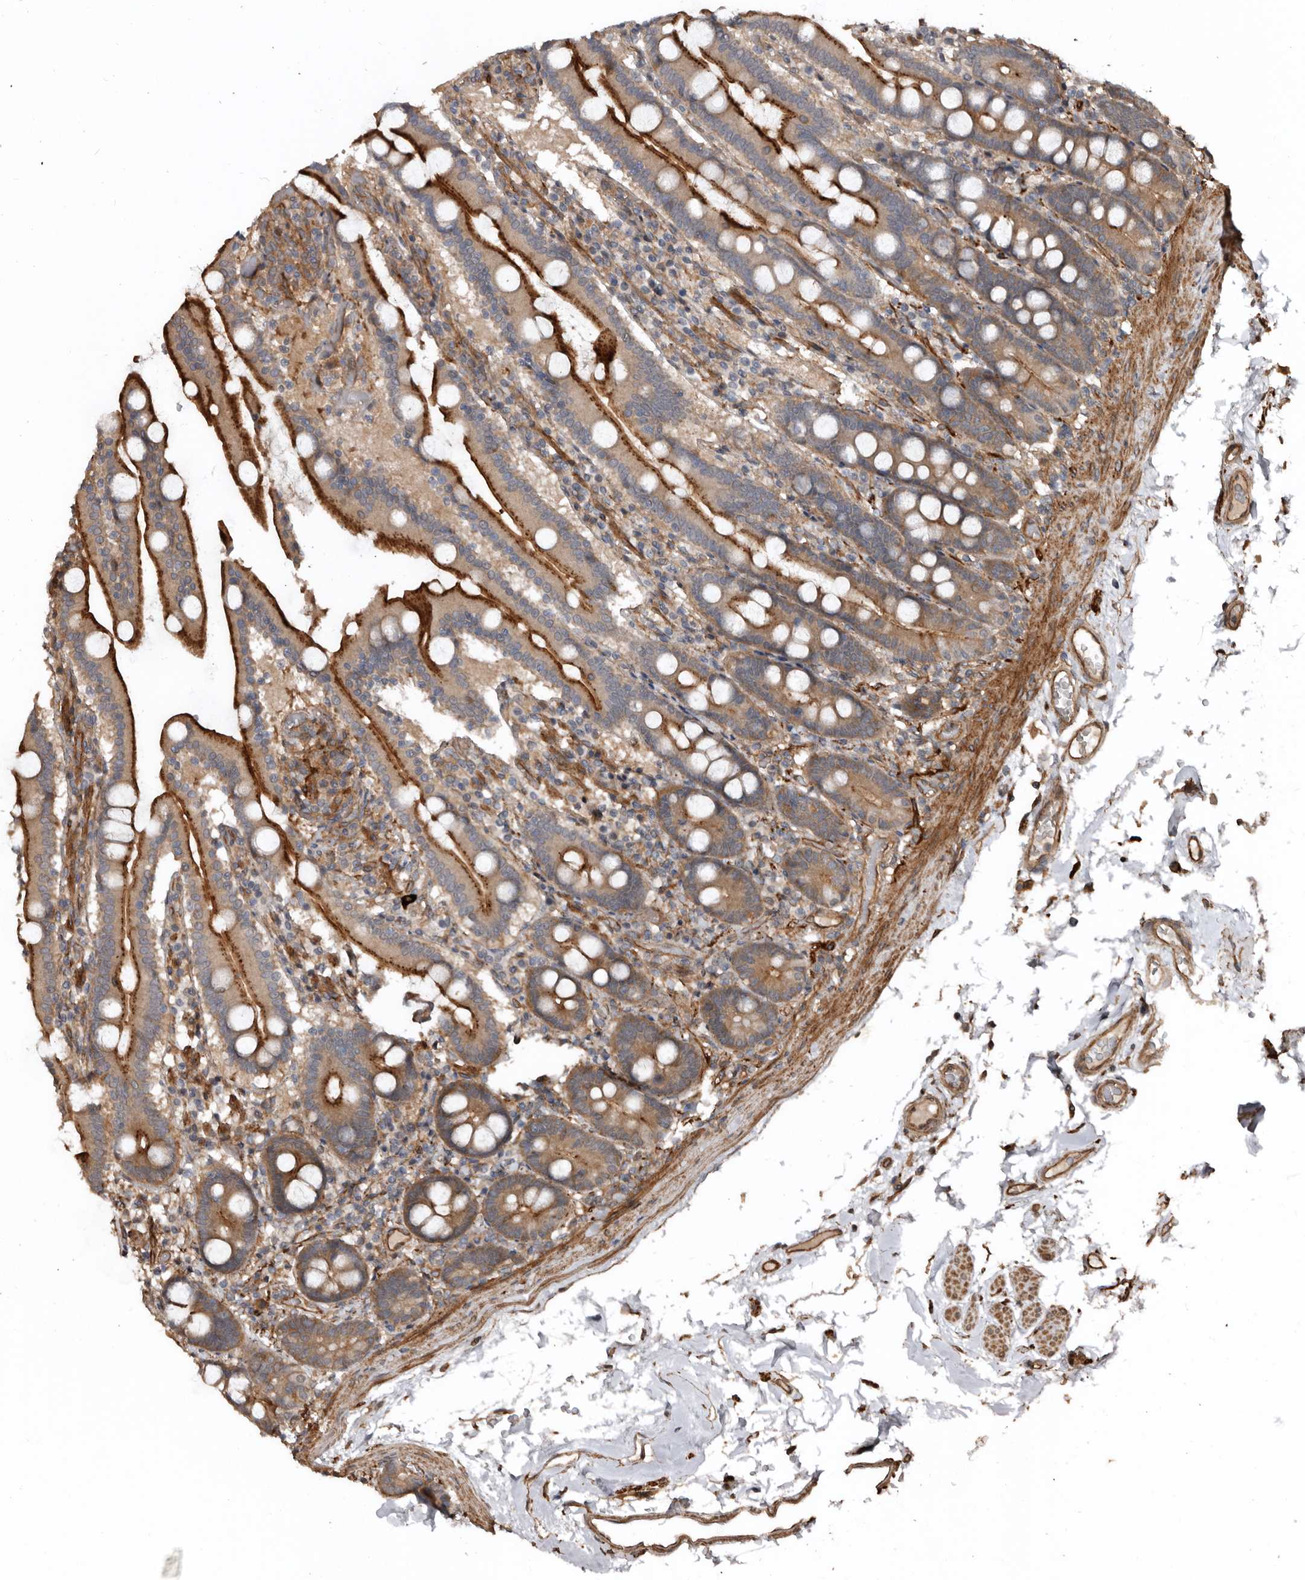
{"staining": {"intensity": "moderate", "quantity": ">75%", "location": "cytoplasmic/membranous"}, "tissue": "duodenum", "cell_type": "Glandular cells", "image_type": "normal", "snomed": [{"axis": "morphology", "description": "Normal tissue, NOS"}, {"axis": "topography", "description": "Duodenum"}], "caption": "Immunohistochemical staining of benign human duodenum exhibits moderate cytoplasmic/membranous protein positivity in approximately >75% of glandular cells. The staining is performed using DAB brown chromogen to label protein expression. The nuclei are counter-stained blue using hematoxylin.", "gene": "EXOC3L1", "patient": {"sex": "male", "age": 55}}